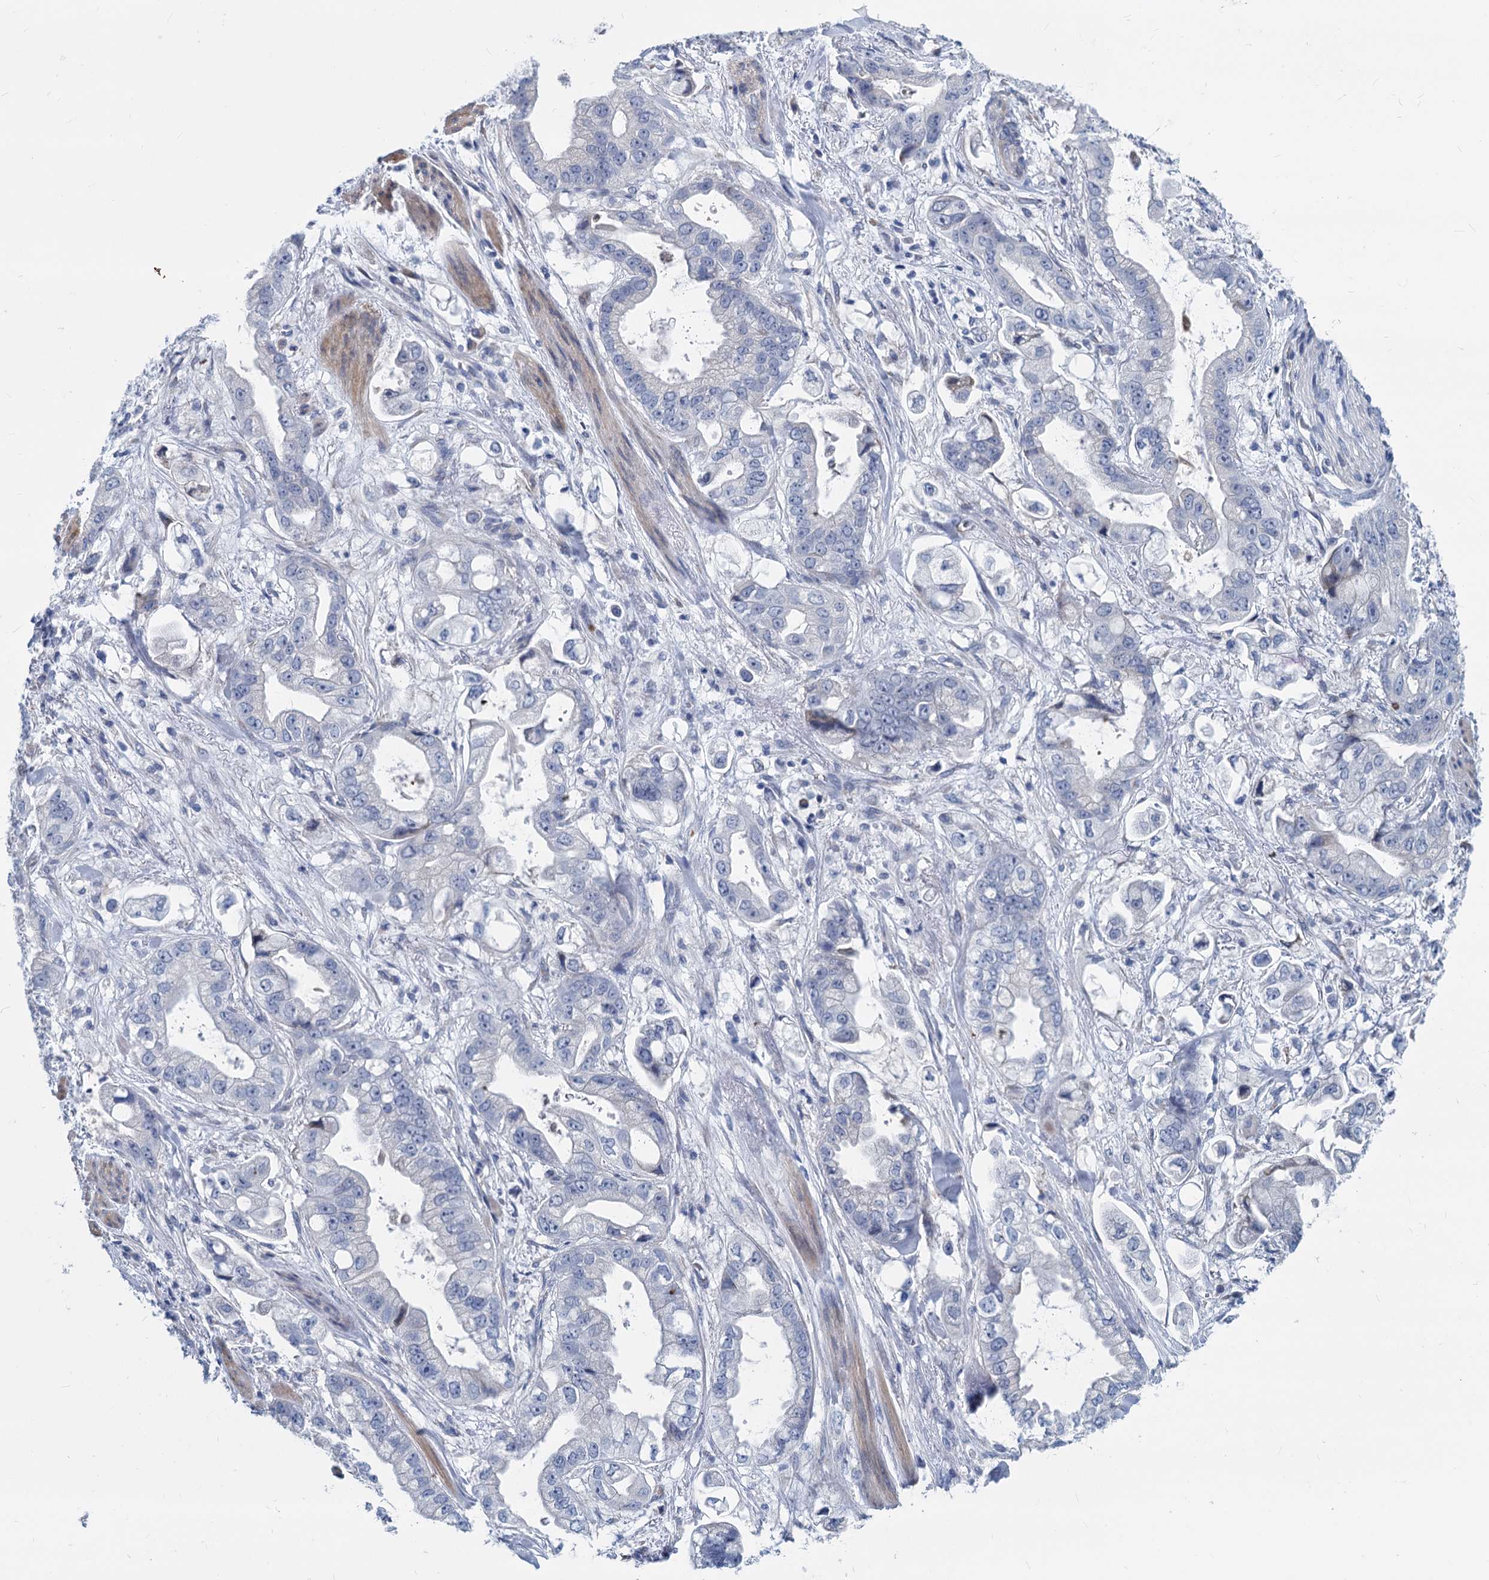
{"staining": {"intensity": "negative", "quantity": "none", "location": "none"}, "tissue": "stomach cancer", "cell_type": "Tumor cells", "image_type": "cancer", "snomed": [{"axis": "morphology", "description": "Adenocarcinoma, NOS"}, {"axis": "topography", "description": "Stomach"}], "caption": "This is an immunohistochemistry (IHC) histopathology image of human stomach adenocarcinoma. There is no expression in tumor cells.", "gene": "GSTM3", "patient": {"sex": "male", "age": 62}}